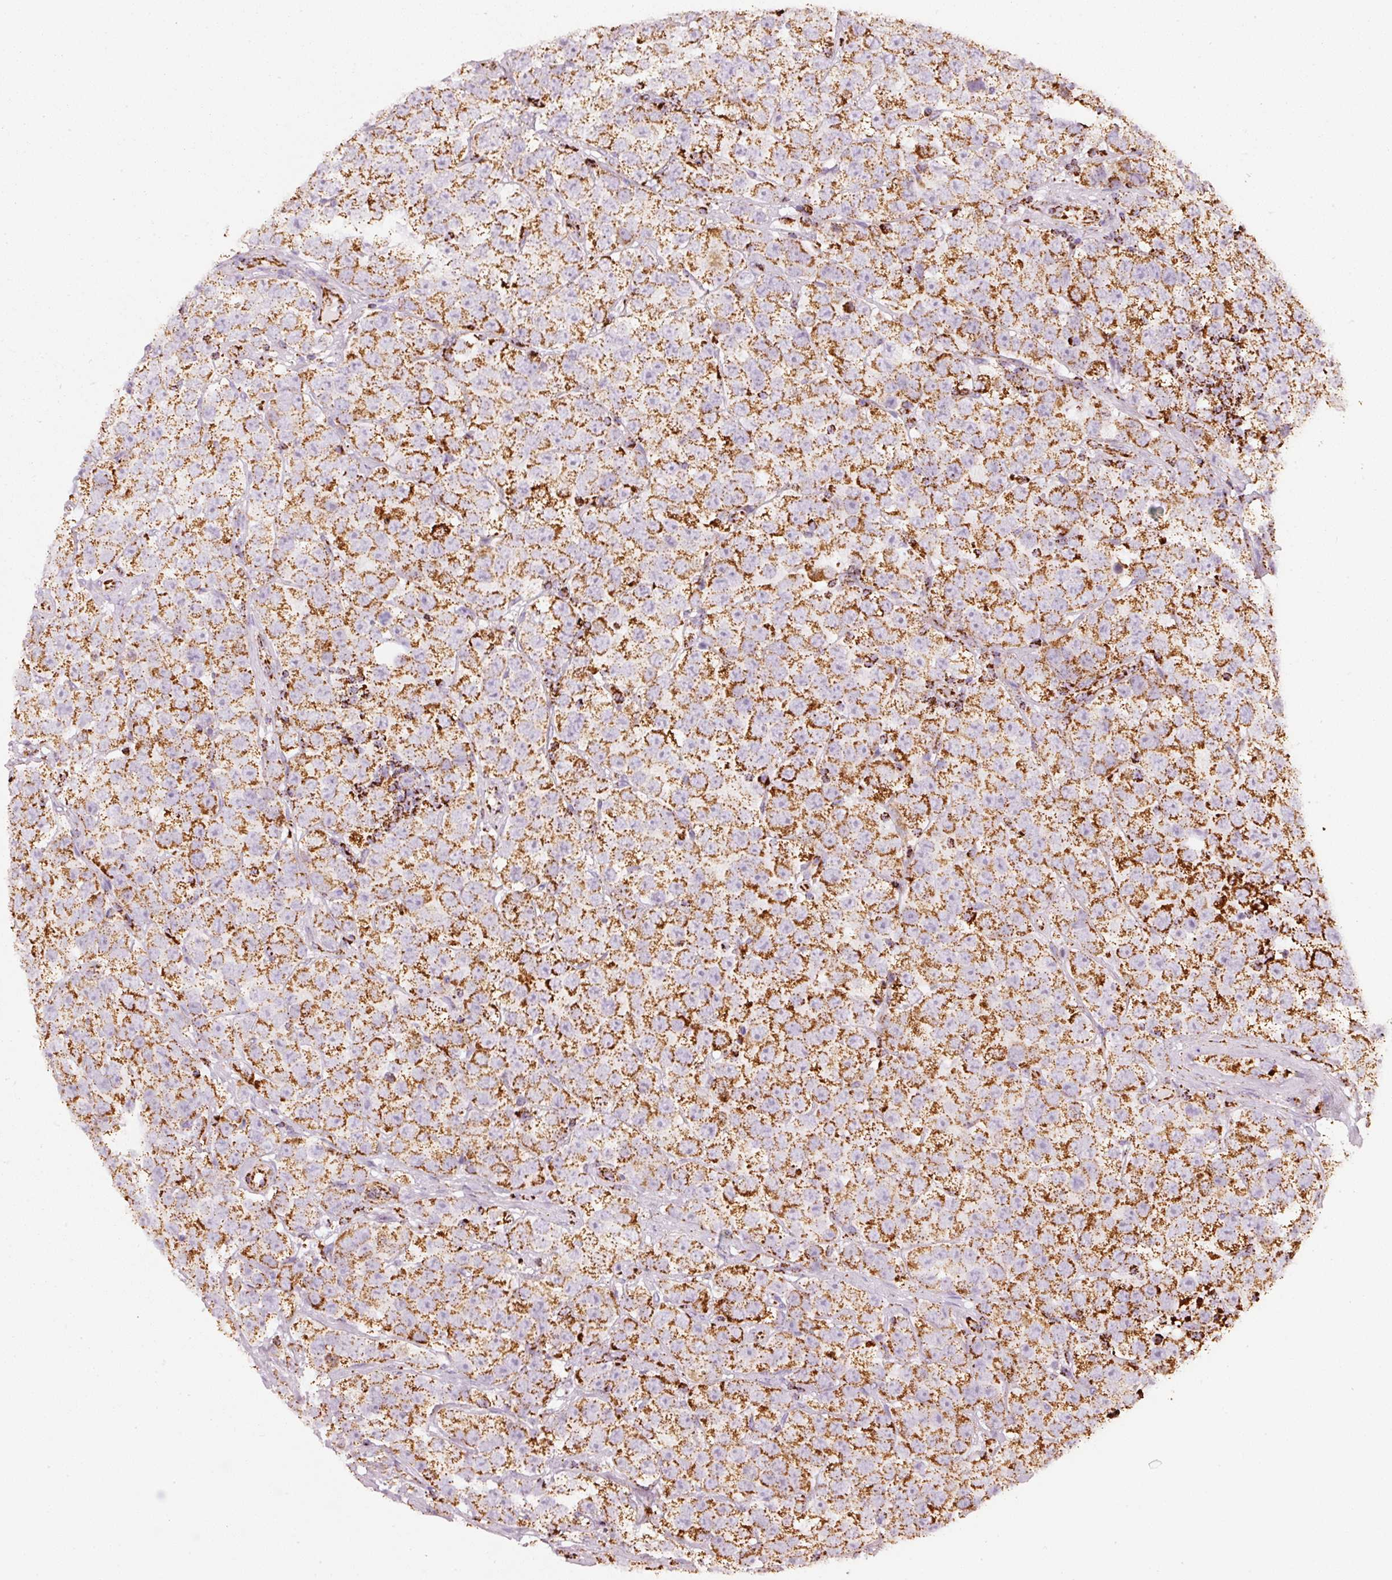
{"staining": {"intensity": "moderate", "quantity": ">75%", "location": "cytoplasmic/membranous"}, "tissue": "testis cancer", "cell_type": "Tumor cells", "image_type": "cancer", "snomed": [{"axis": "morphology", "description": "Seminoma, NOS"}, {"axis": "topography", "description": "Testis"}], "caption": "IHC (DAB) staining of human testis seminoma displays moderate cytoplasmic/membranous protein positivity in approximately >75% of tumor cells. (brown staining indicates protein expression, while blue staining denotes nuclei).", "gene": "MT-CO2", "patient": {"sex": "male", "age": 28}}